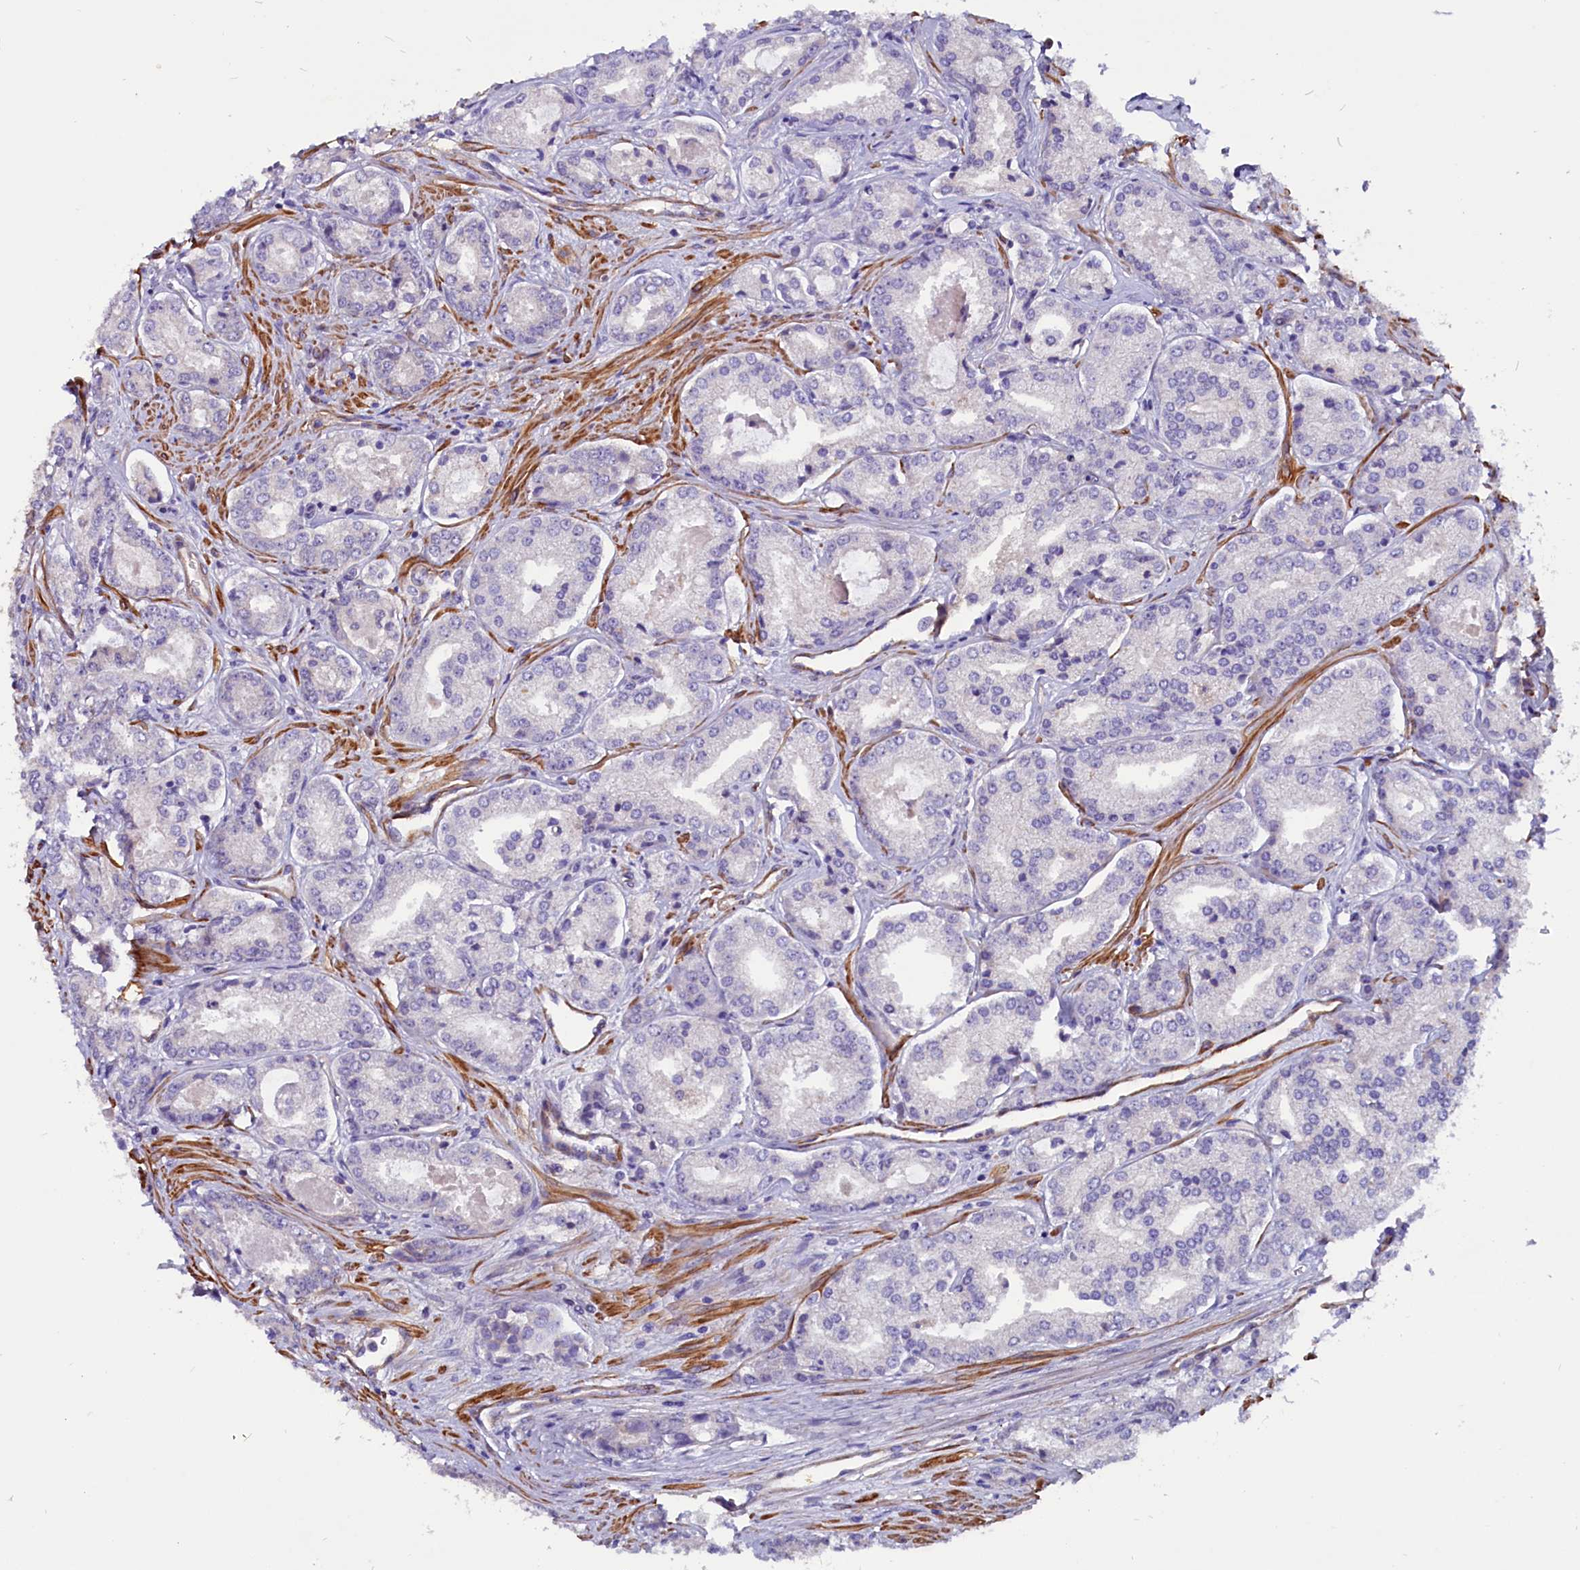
{"staining": {"intensity": "negative", "quantity": "none", "location": "none"}, "tissue": "prostate cancer", "cell_type": "Tumor cells", "image_type": "cancer", "snomed": [{"axis": "morphology", "description": "Adenocarcinoma, Low grade"}, {"axis": "topography", "description": "Prostate"}], "caption": "A high-resolution micrograph shows immunohistochemistry (IHC) staining of prostate low-grade adenocarcinoma, which reveals no significant staining in tumor cells. (DAB (3,3'-diaminobenzidine) IHC, high magnification).", "gene": "ZNF749", "patient": {"sex": "male", "age": 68}}